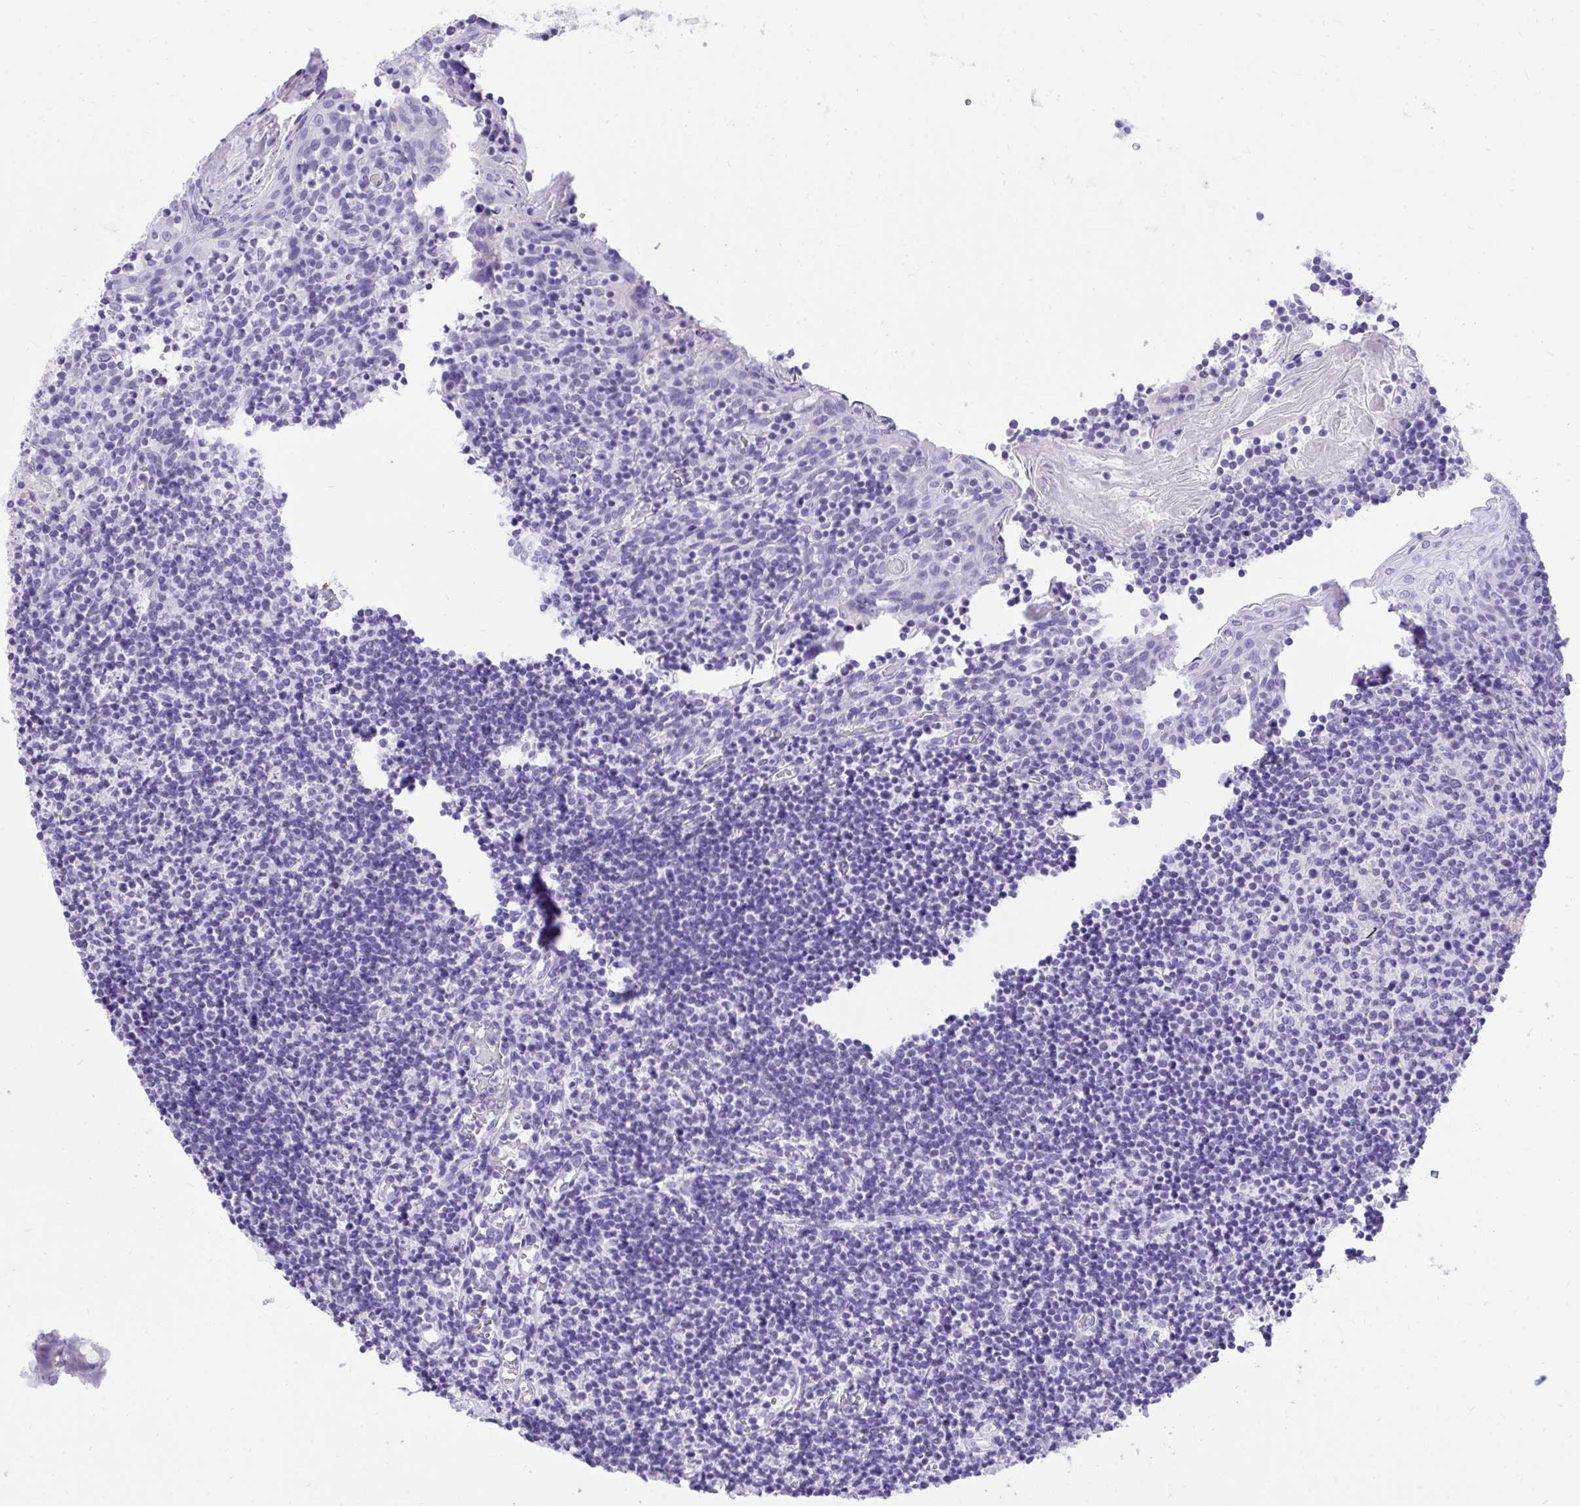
{"staining": {"intensity": "negative", "quantity": "none", "location": "none"}, "tissue": "tonsil", "cell_type": "Germinal center cells", "image_type": "normal", "snomed": [{"axis": "morphology", "description": "Normal tissue, NOS"}, {"axis": "topography", "description": "Tonsil"}], "caption": "Tonsil stained for a protein using immunohistochemistry demonstrates no positivity germinal center cells.", "gene": "KCNN4", "patient": {"sex": "female", "age": 10}}